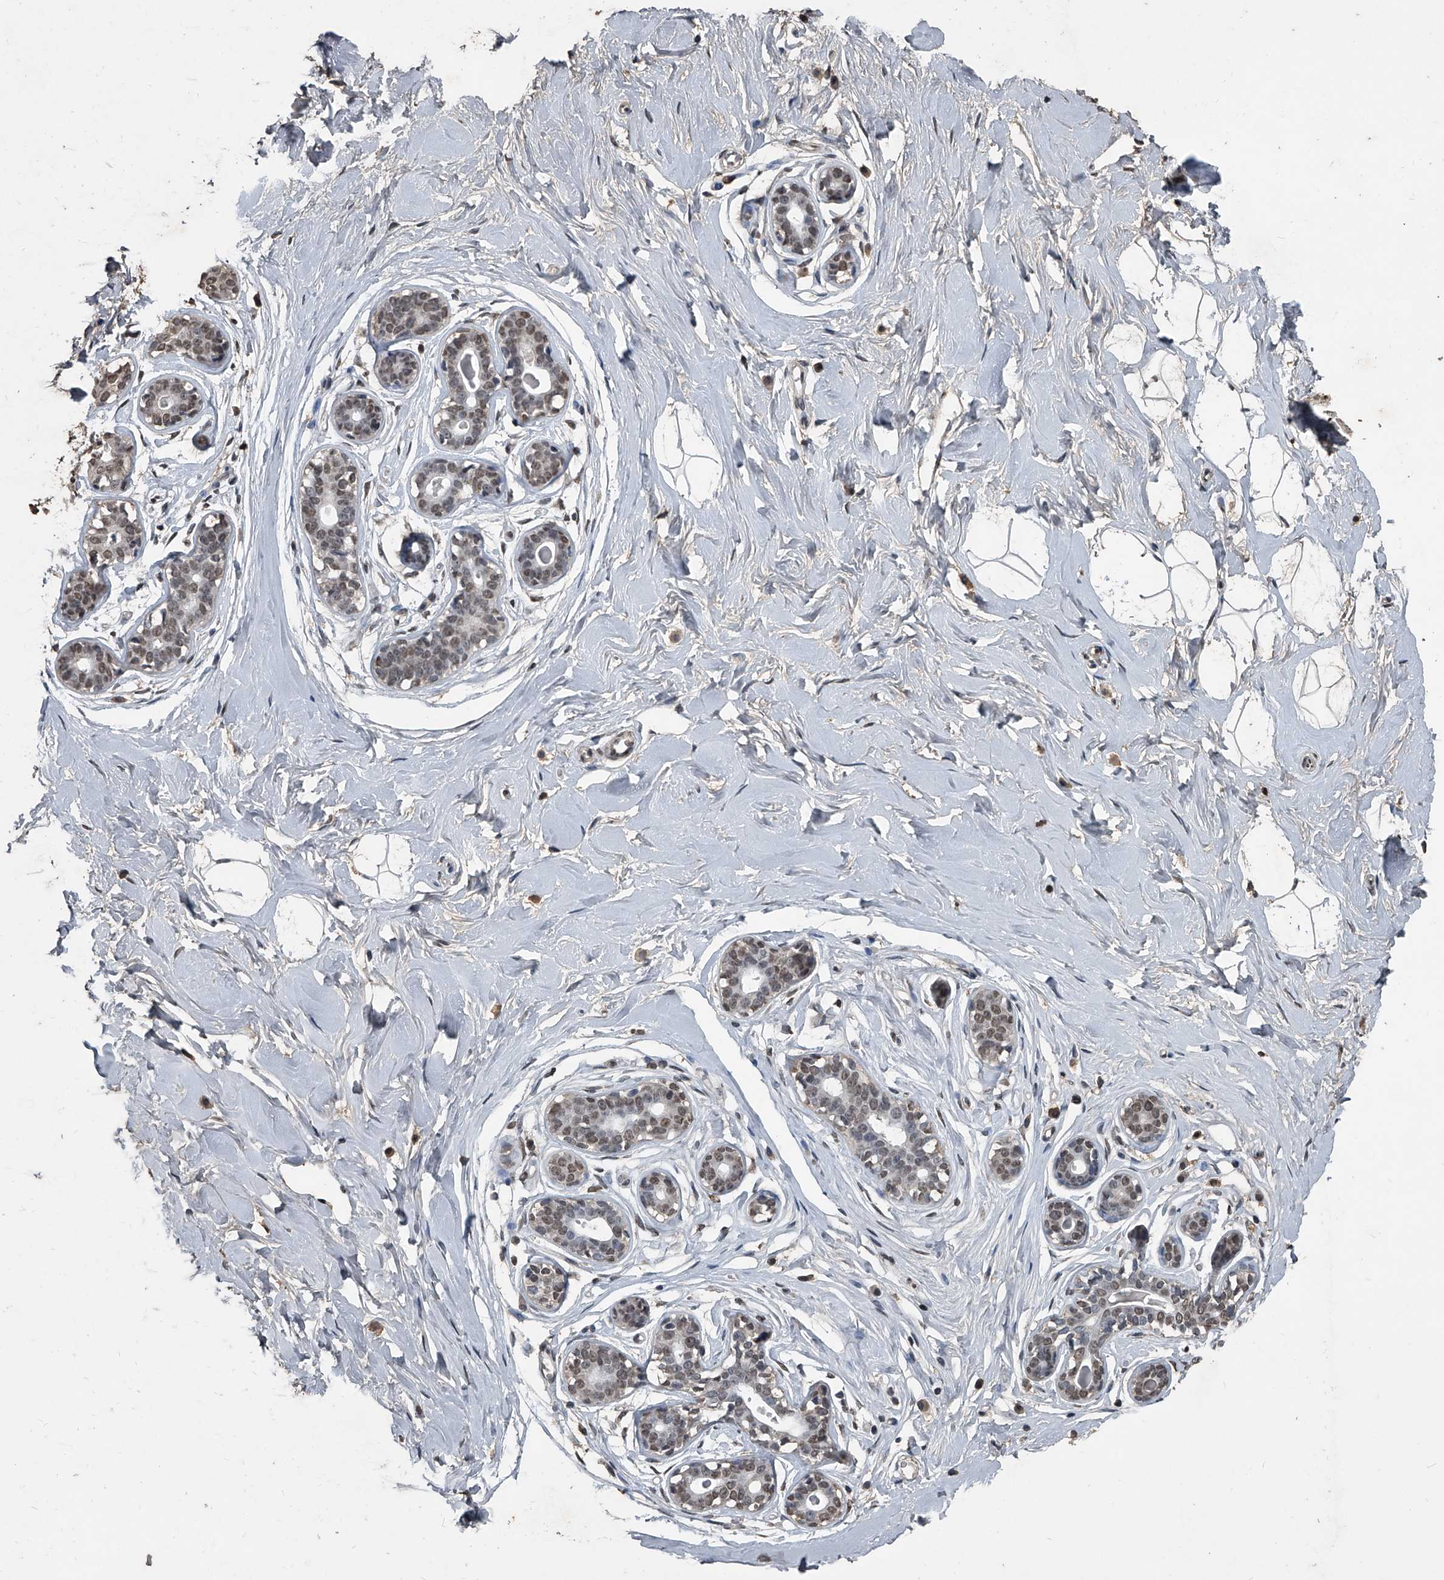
{"staining": {"intensity": "negative", "quantity": "none", "location": "none"}, "tissue": "breast", "cell_type": "Adipocytes", "image_type": "normal", "snomed": [{"axis": "morphology", "description": "Normal tissue, NOS"}, {"axis": "morphology", "description": "Adenoma, NOS"}, {"axis": "topography", "description": "Breast"}], "caption": "An immunohistochemistry (IHC) micrograph of normal breast is shown. There is no staining in adipocytes of breast.", "gene": "MATR3", "patient": {"sex": "female", "age": 23}}